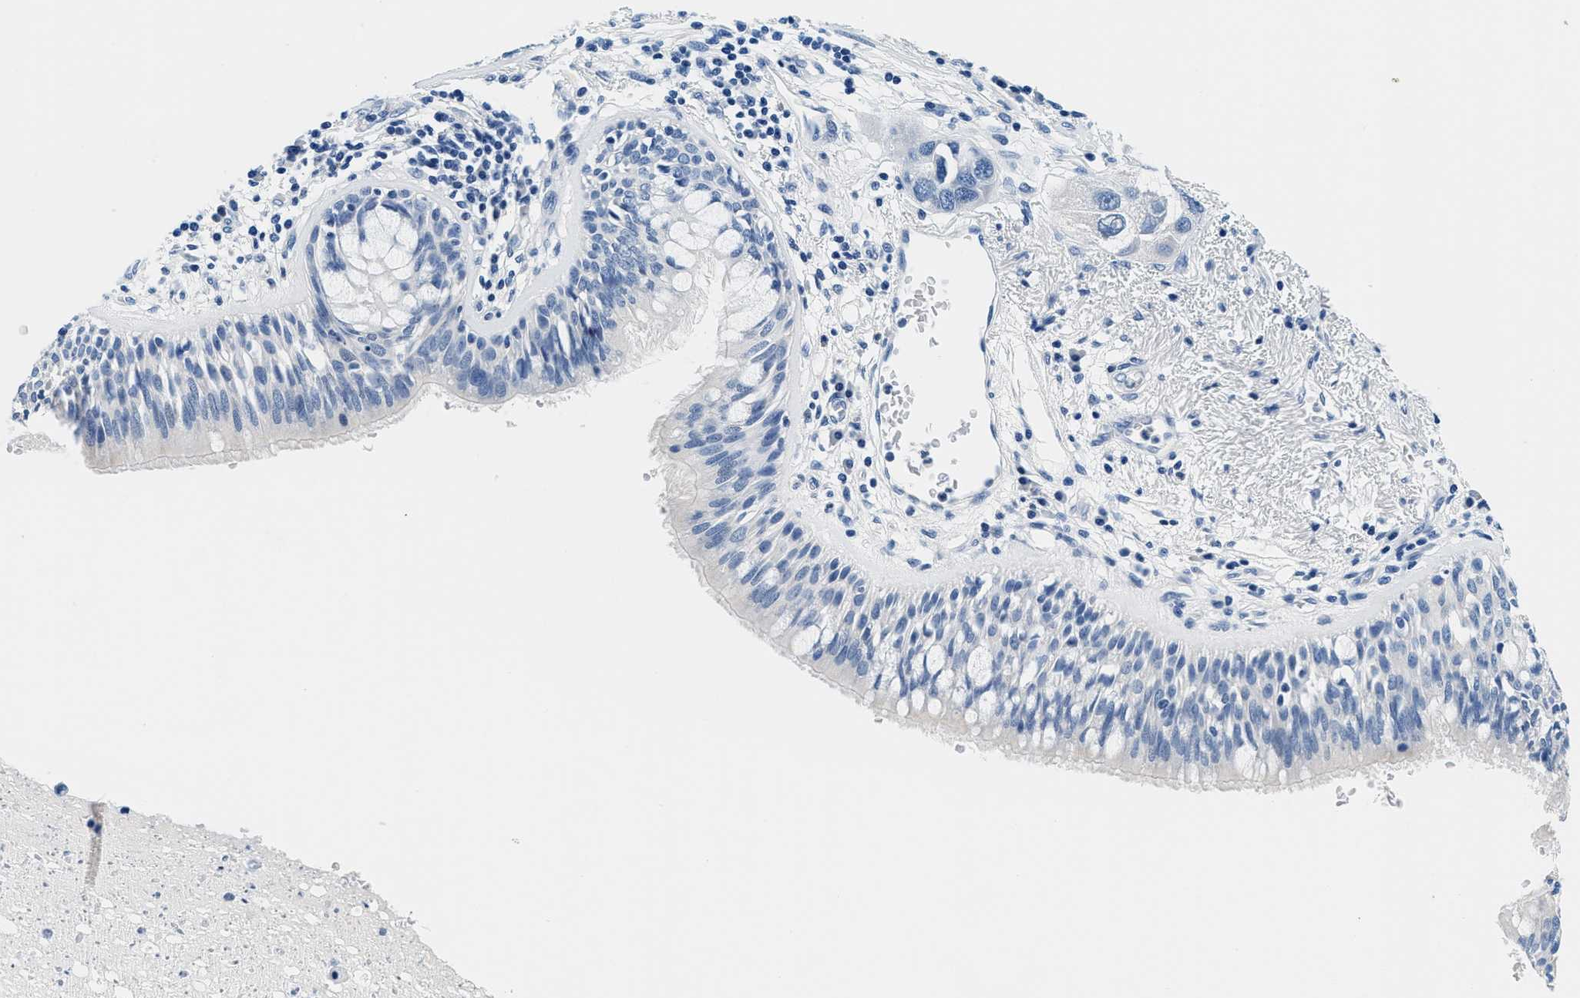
{"staining": {"intensity": "negative", "quantity": "none", "location": "none"}, "tissue": "bronchus", "cell_type": "Respiratory epithelial cells", "image_type": "normal", "snomed": [{"axis": "morphology", "description": "Normal tissue, NOS"}, {"axis": "morphology", "description": "Adenocarcinoma, NOS"}, {"axis": "morphology", "description": "Adenocarcinoma, metastatic, NOS"}, {"axis": "topography", "description": "Lymph node"}, {"axis": "topography", "description": "Bronchus"}, {"axis": "topography", "description": "Lung"}], "caption": "Immunohistochemistry photomicrograph of unremarkable bronchus: bronchus stained with DAB (3,3'-diaminobenzidine) exhibits no significant protein staining in respiratory epithelial cells.", "gene": "GSTM3", "patient": {"sex": "female", "age": 54}}